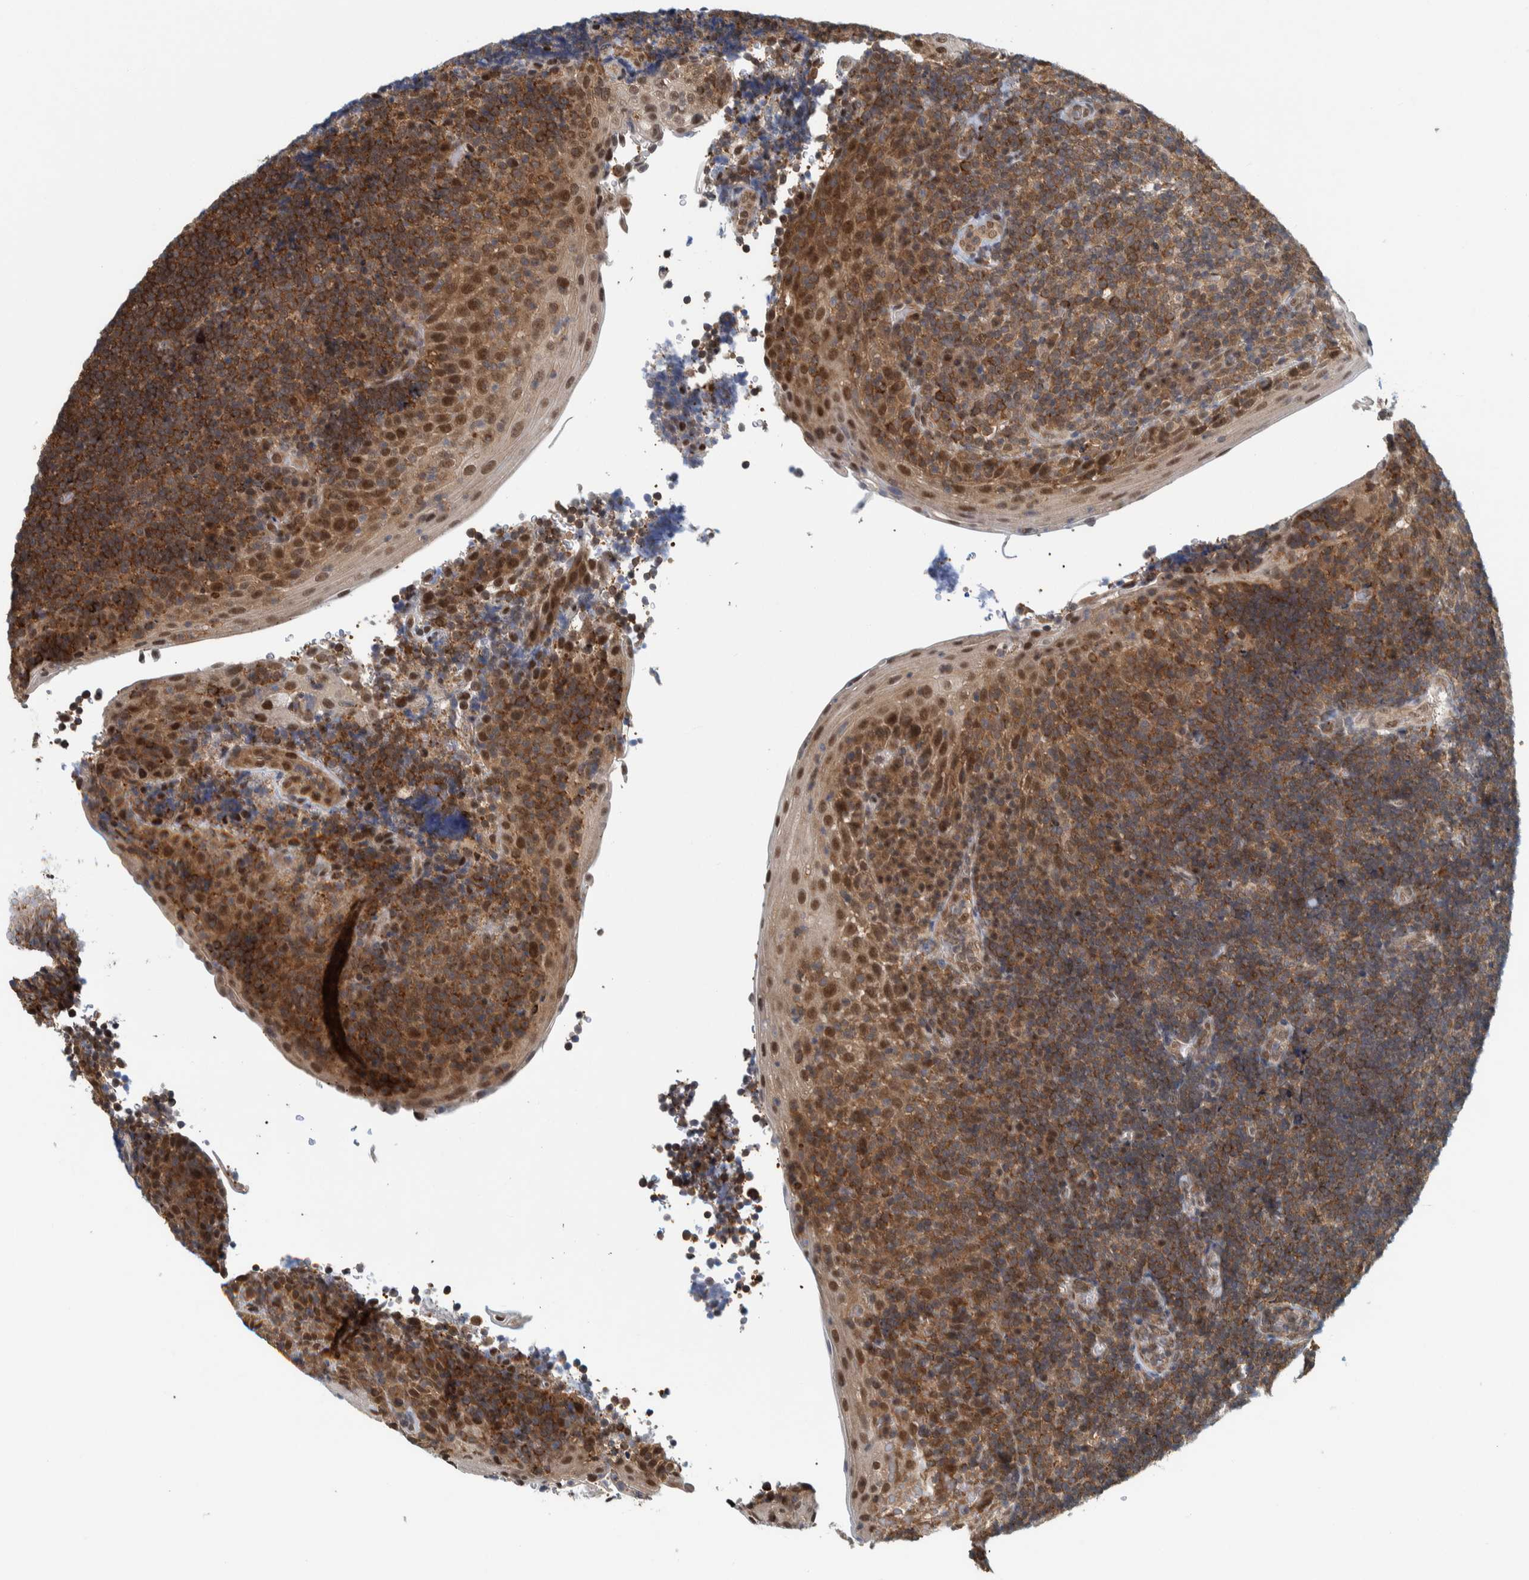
{"staining": {"intensity": "moderate", "quantity": ">75%", "location": "cytoplasmic/membranous"}, "tissue": "tonsil", "cell_type": "Germinal center cells", "image_type": "normal", "snomed": [{"axis": "morphology", "description": "Normal tissue, NOS"}, {"axis": "topography", "description": "Tonsil"}], "caption": "Immunohistochemical staining of benign human tonsil demonstrates >75% levels of moderate cytoplasmic/membranous protein expression in approximately >75% of germinal center cells.", "gene": "COPS3", "patient": {"sex": "male", "age": 37}}